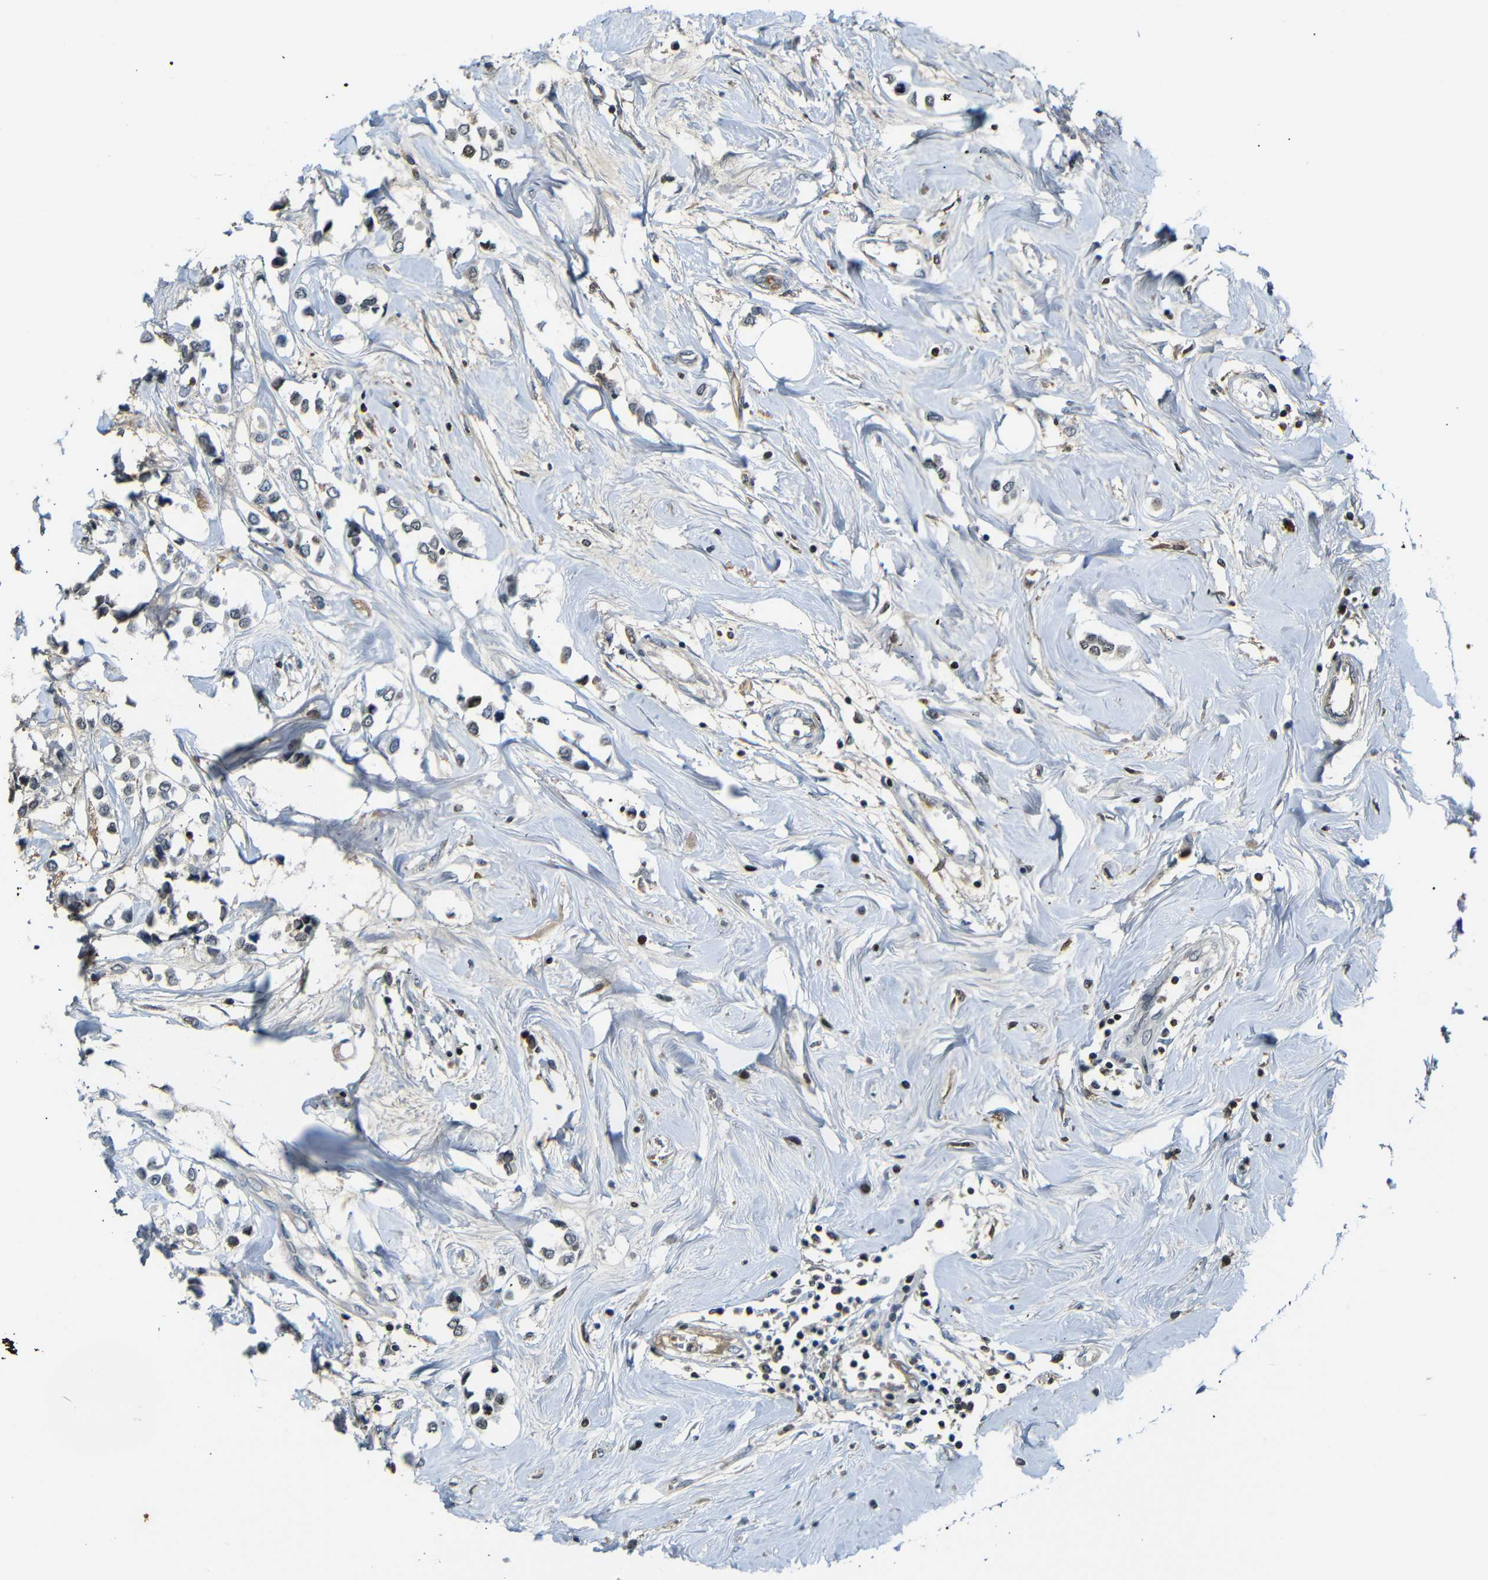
{"staining": {"intensity": "negative", "quantity": "none", "location": "none"}, "tissue": "breast cancer", "cell_type": "Tumor cells", "image_type": "cancer", "snomed": [{"axis": "morphology", "description": "Lobular carcinoma"}, {"axis": "topography", "description": "Breast"}], "caption": "The histopathology image displays no significant expression in tumor cells of breast cancer.", "gene": "SERPINA1", "patient": {"sex": "female", "age": 51}}